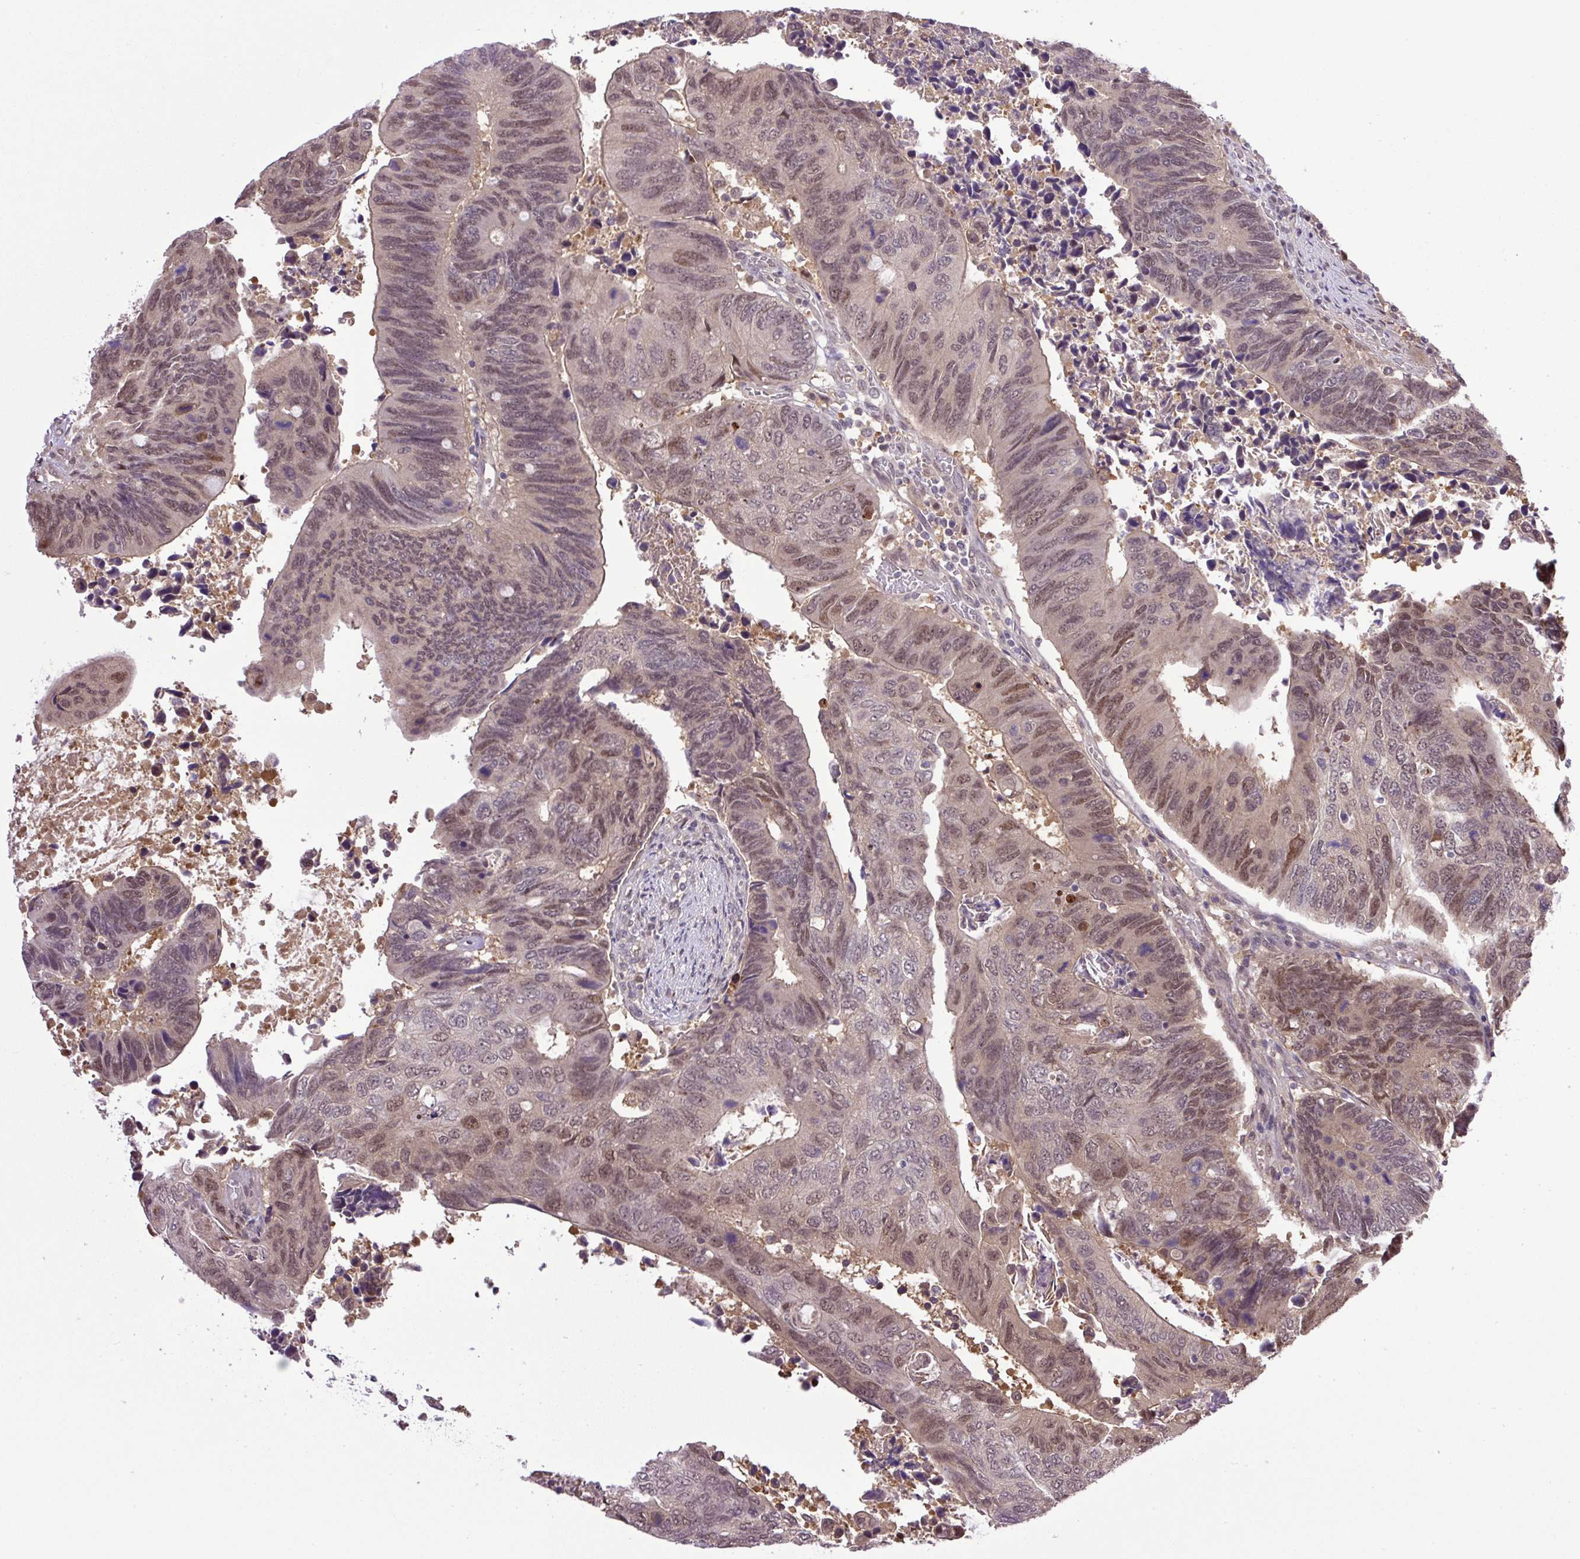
{"staining": {"intensity": "moderate", "quantity": "25%-75%", "location": "nuclear"}, "tissue": "colorectal cancer", "cell_type": "Tumor cells", "image_type": "cancer", "snomed": [{"axis": "morphology", "description": "Adenocarcinoma, NOS"}, {"axis": "topography", "description": "Colon"}], "caption": "Colorectal cancer (adenocarcinoma) stained for a protein exhibits moderate nuclear positivity in tumor cells.", "gene": "SGTA", "patient": {"sex": "male", "age": 87}}